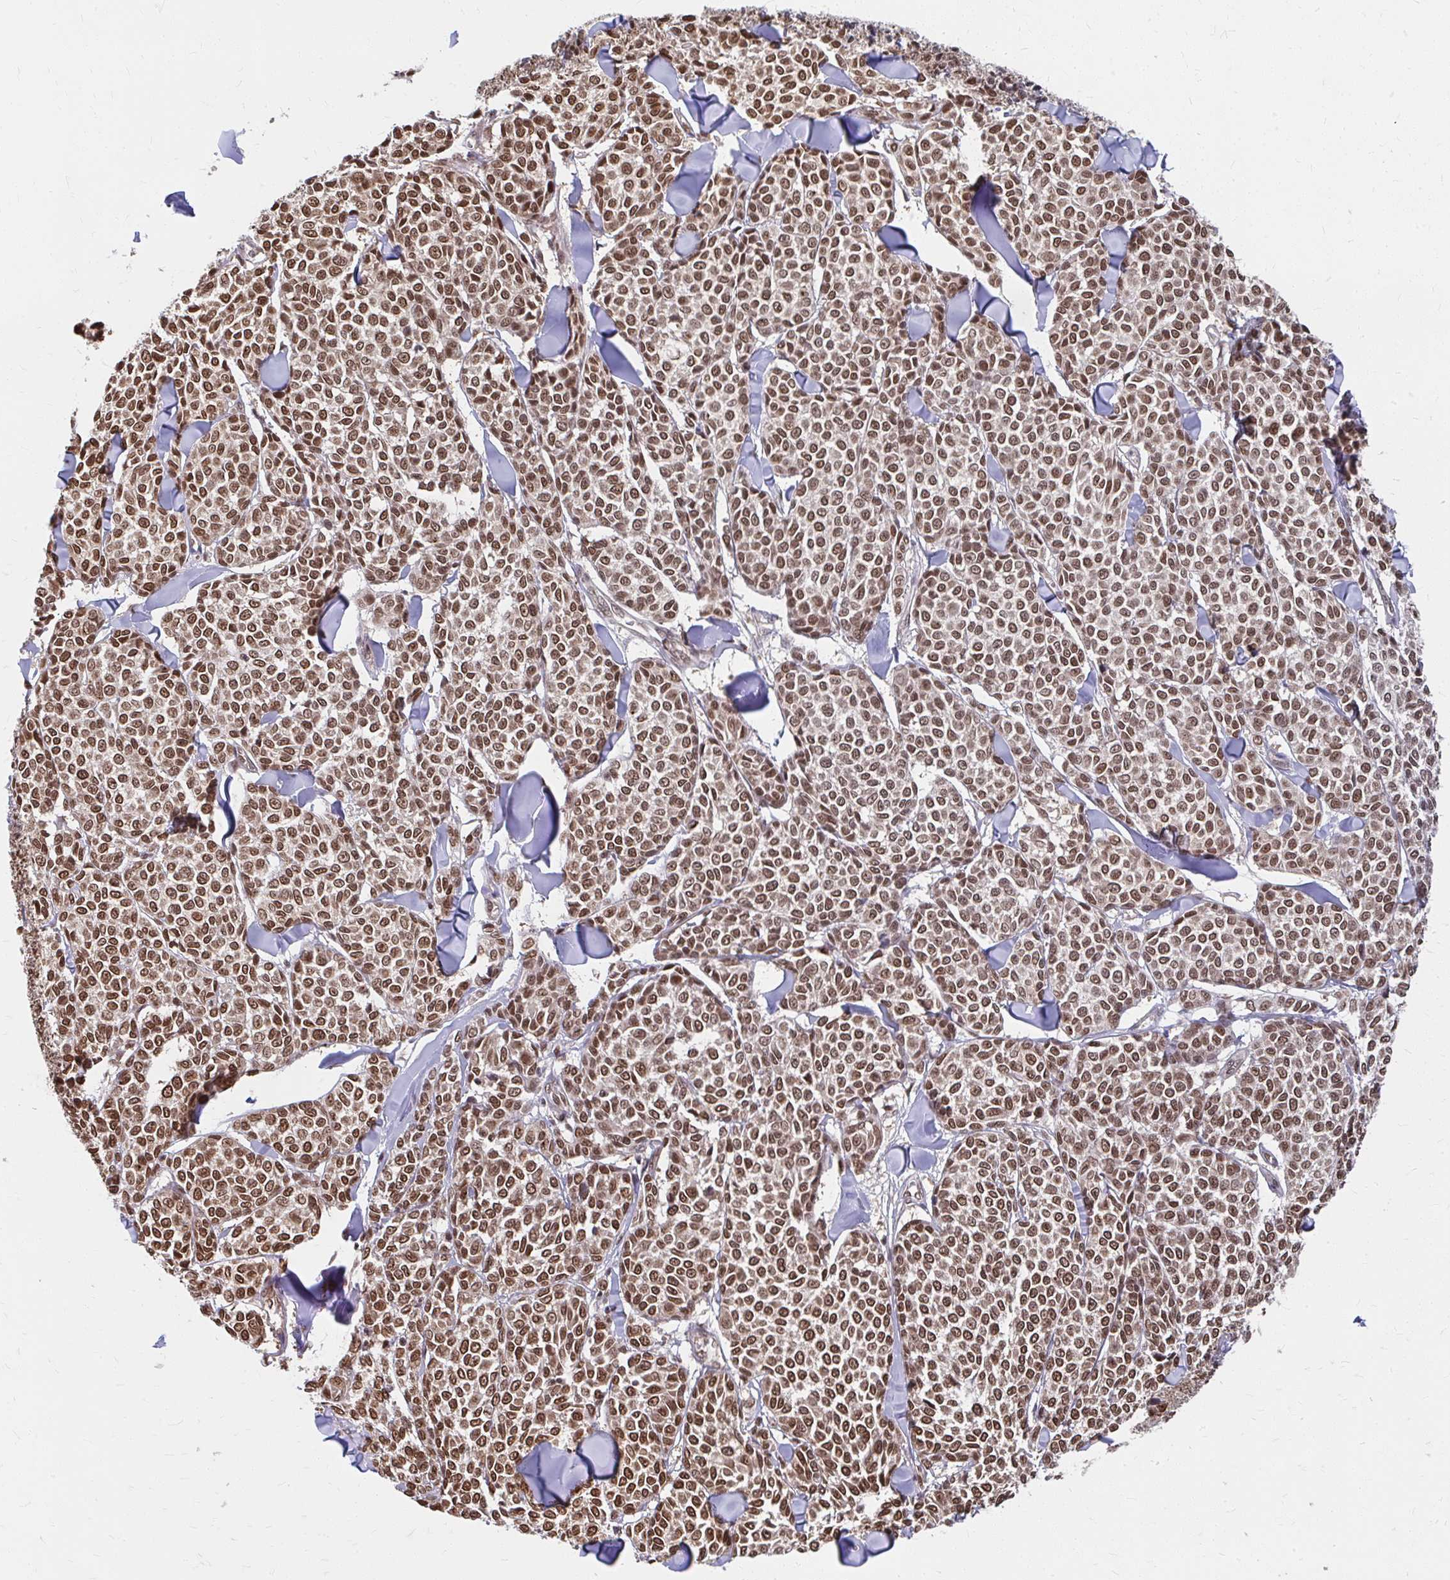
{"staining": {"intensity": "moderate", "quantity": ">75%", "location": "cytoplasmic/membranous,nuclear"}, "tissue": "melanoma", "cell_type": "Tumor cells", "image_type": "cancer", "snomed": [{"axis": "morphology", "description": "Malignant melanoma, NOS"}, {"axis": "topography", "description": "Skin"}], "caption": "A photomicrograph of human melanoma stained for a protein displays moderate cytoplasmic/membranous and nuclear brown staining in tumor cells. Ihc stains the protein in brown and the nuclei are stained blue.", "gene": "XPO1", "patient": {"sex": "male", "age": 46}}